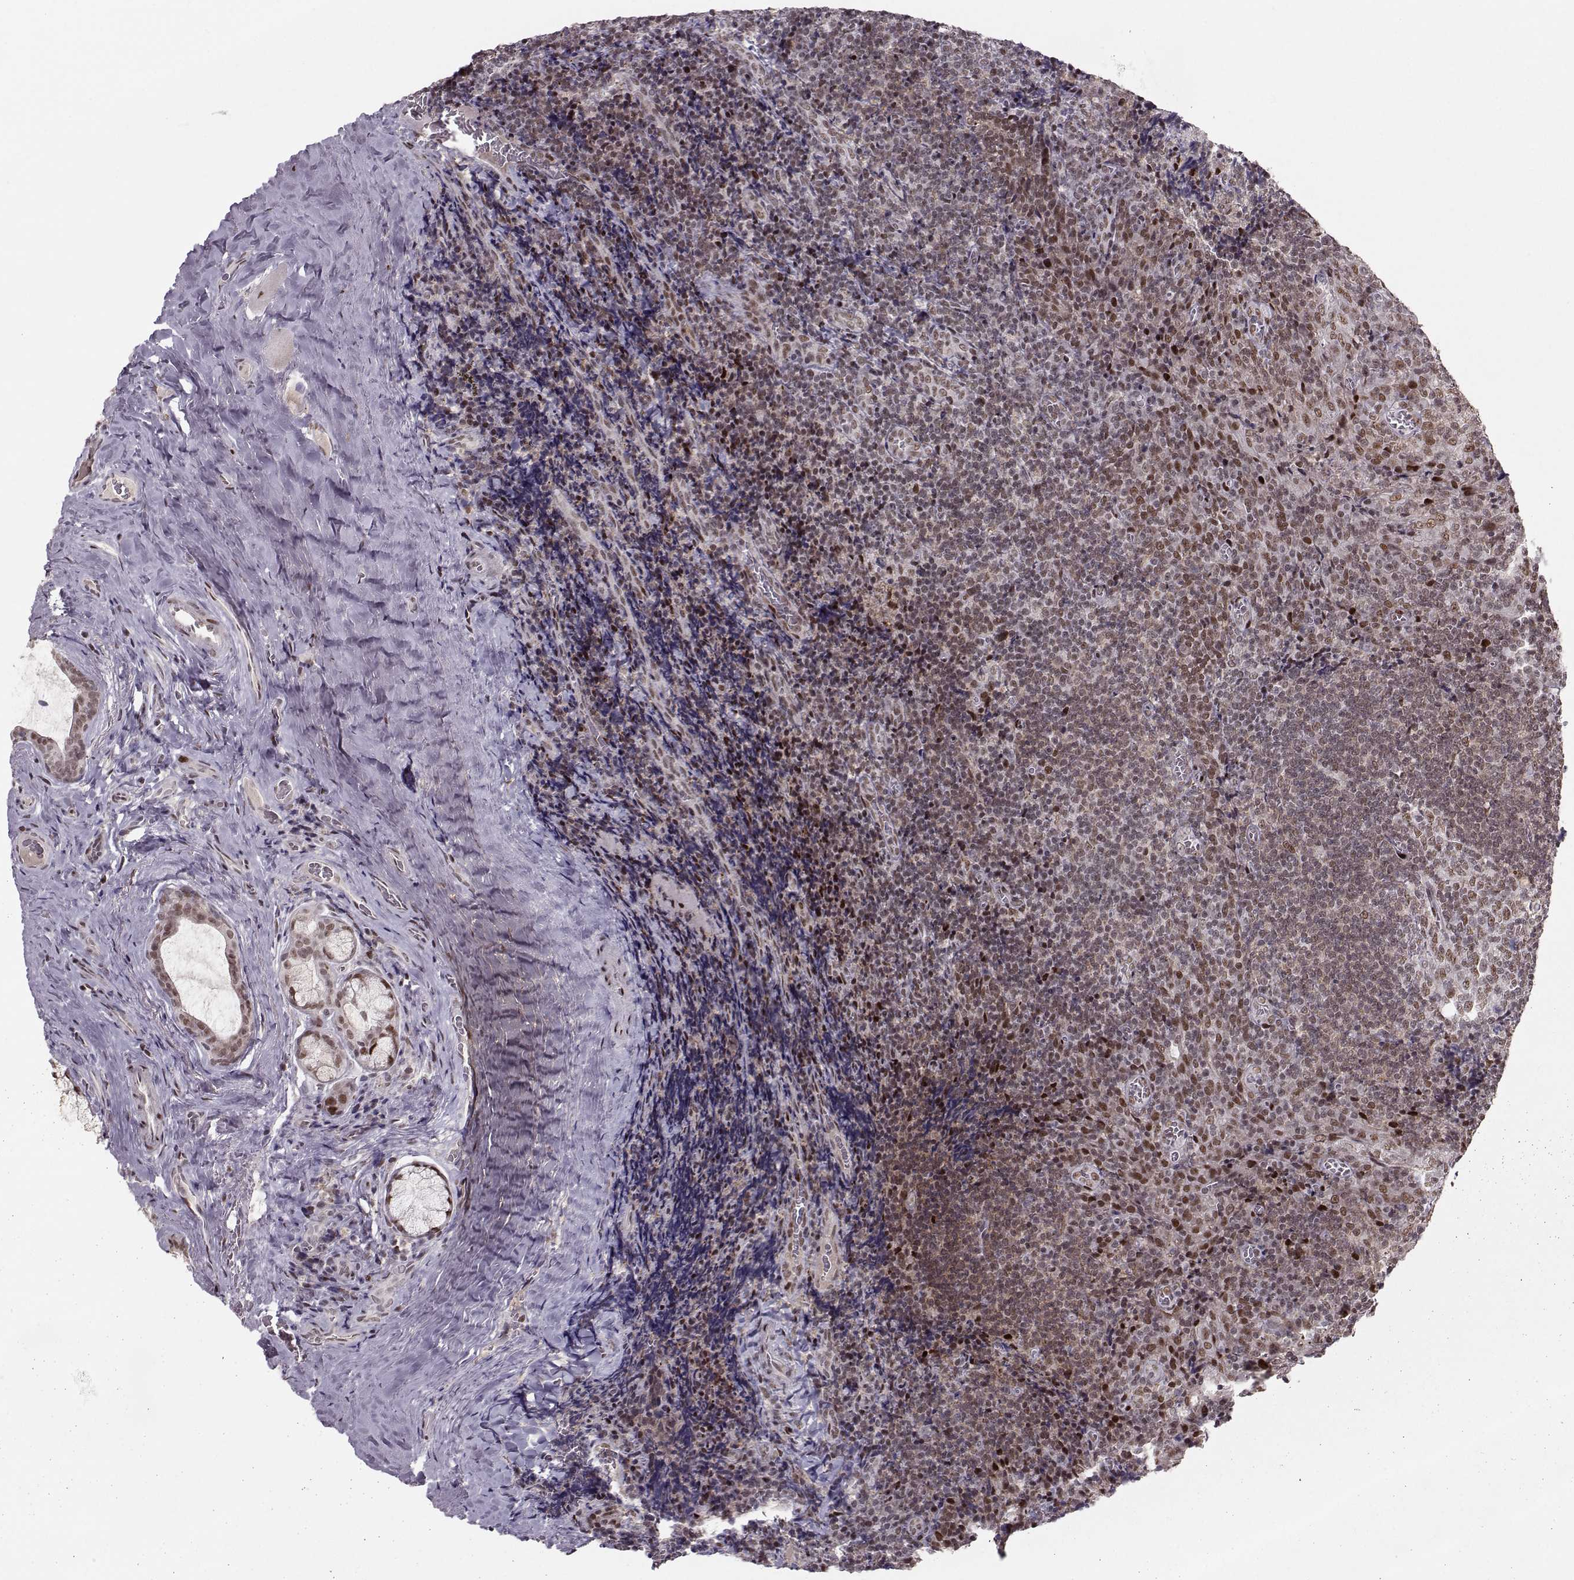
{"staining": {"intensity": "moderate", "quantity": "25%-75%", "location": "nuclear"}, "tissue": "tonsil", "cell_type": "Germinal center cells", "image_type": "normal", "snomed": [{"axis": "morphology", "description": "Normal tissue, NOS"}, {"axis": "morphology", "description": "Inflammation, NOS"}, {"axis": "topography", "description": "Tonsil"}], "caption": "Tonsil stained with IHC exhibits moderate nuclear positivity in about 25%-75% of germinal center cells.", "gene": "SNAPC2", "patient": {"sex": "female", "age": 31}}